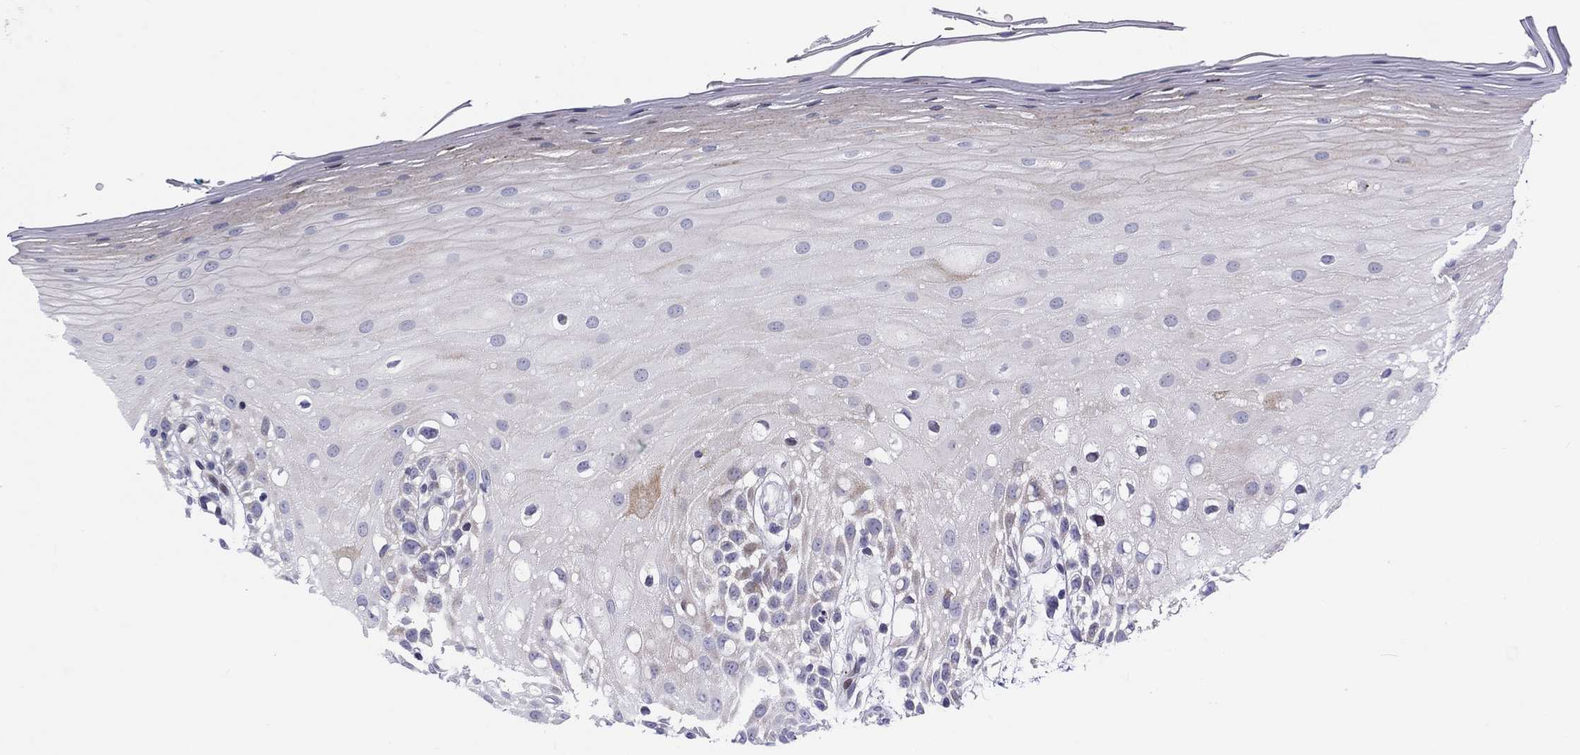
{"staining": {"intensity": "negative", "quantity": "none", "location": "none"}, "tissue": "oral mucosa", "cell_type": "Squamous epithelial cells", "image_type": "normal", "snomed": [{"axis": "morphology", "description": "Normal tissue, NOS"}, {"axis": "morphology", "description": "Squamous cell carcinoma, NOS"}, {"axis": "topography", "description": "Oral tissue"}, {"axis": "topography", "description": "Head-Neck"}], "caption": "This is an IHC micrograph of normal oral mucosa. There is no expression in squamous epithelial cells.", "gene": "ARHGAP36", "patient": {"sex": "female", "age": 75}}